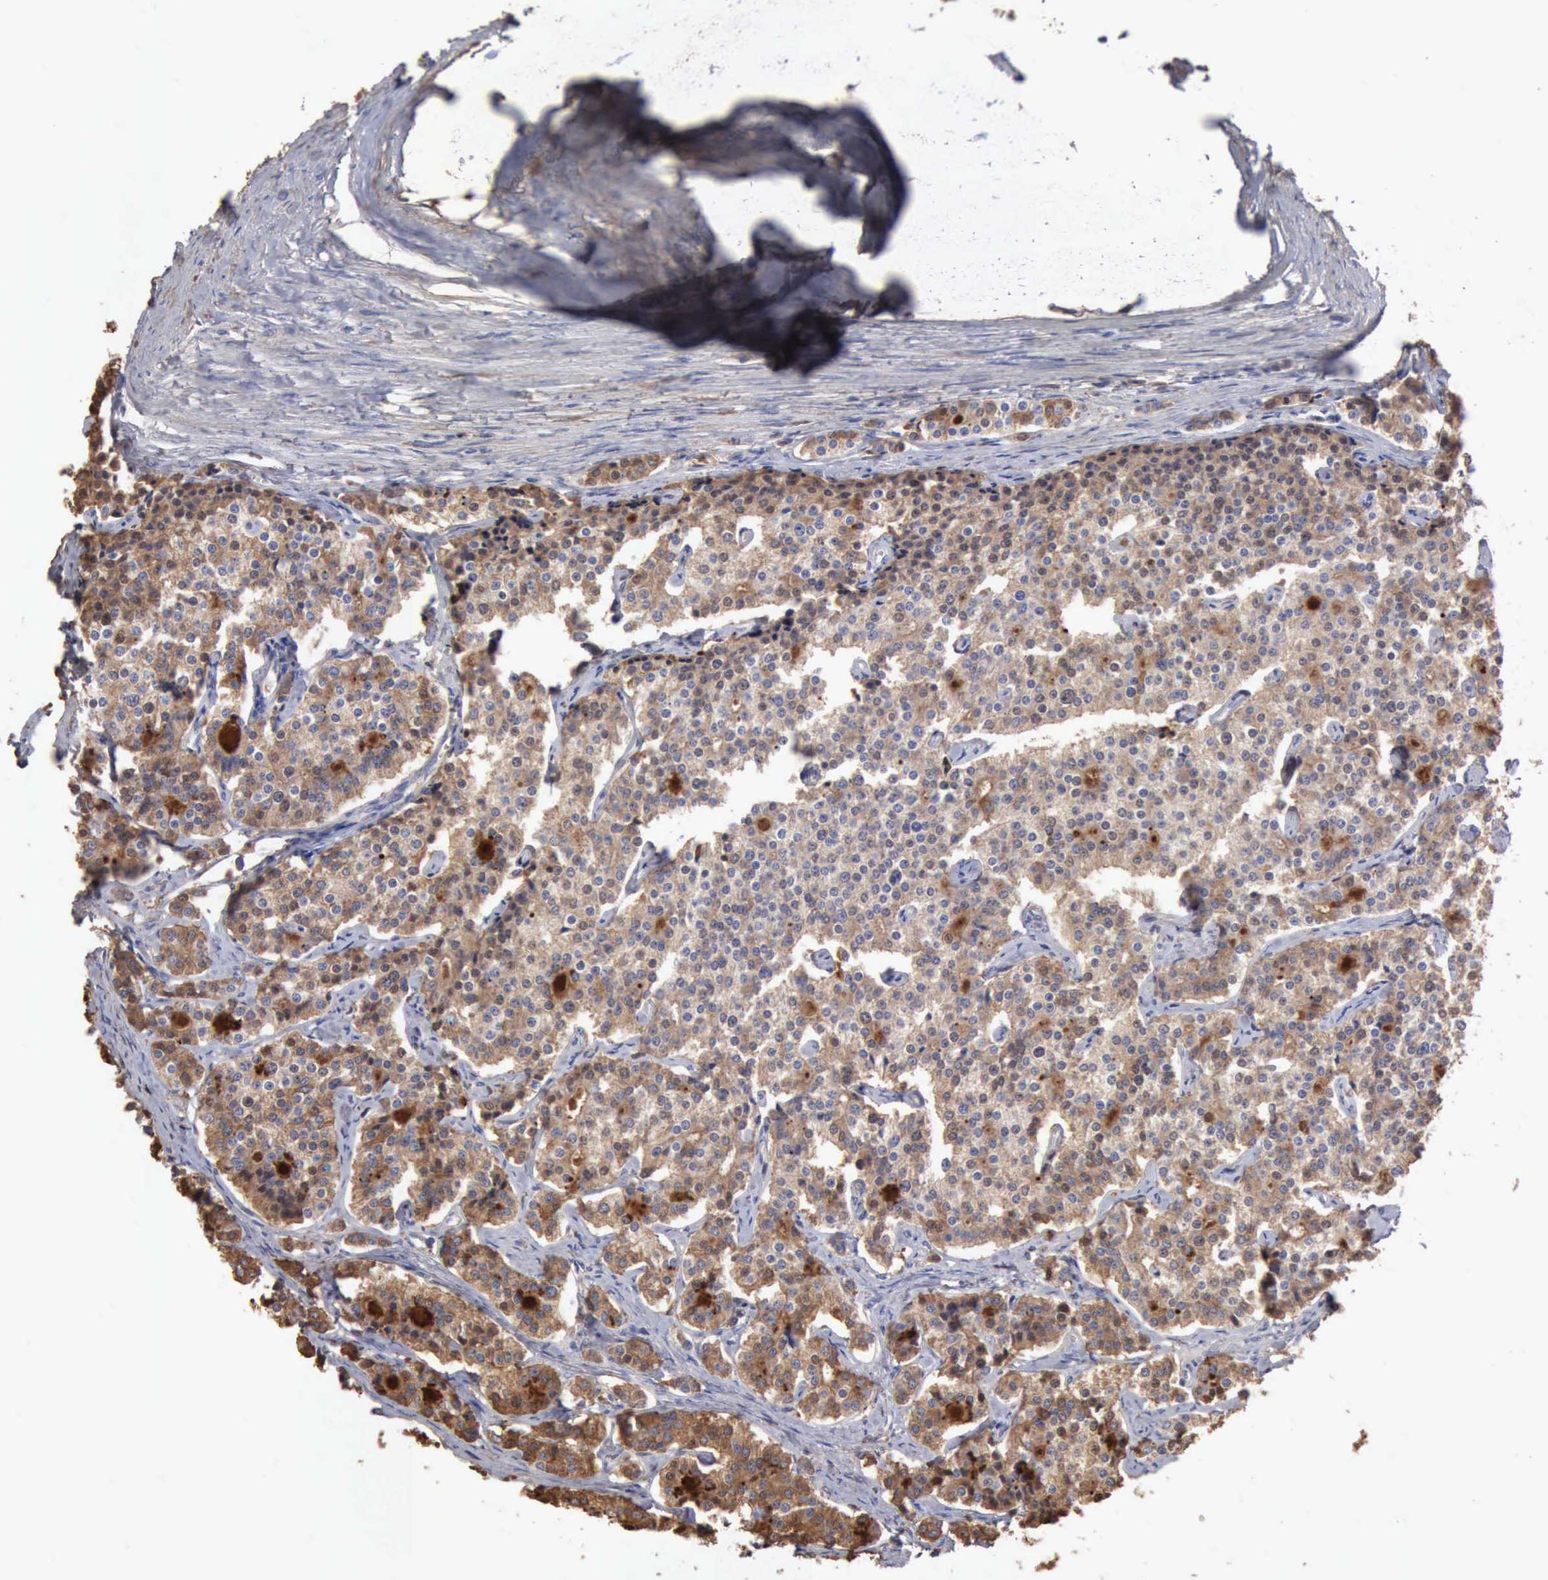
{"staining": {"intensity": "weak", "quantity": ">75%", "location": "cytoplasmic/membranous"}, "tissue": "carcinoid", "cell_type": "Tumor cells", "image_type": "cancer", "snomed": [{"axis": "morphology", "description": "Carcinoid, malignant, NOS"}, {"axis": "topography", "description": "Small intestine"}], "caption": "Malignant carcinoid stained with a brown dye reveals weak cytoplasmic/membranous positive positivity in about >75% of tumor cells.", "gene": "SERPINA1", "patient": {"sex": "male", "age": 63}}